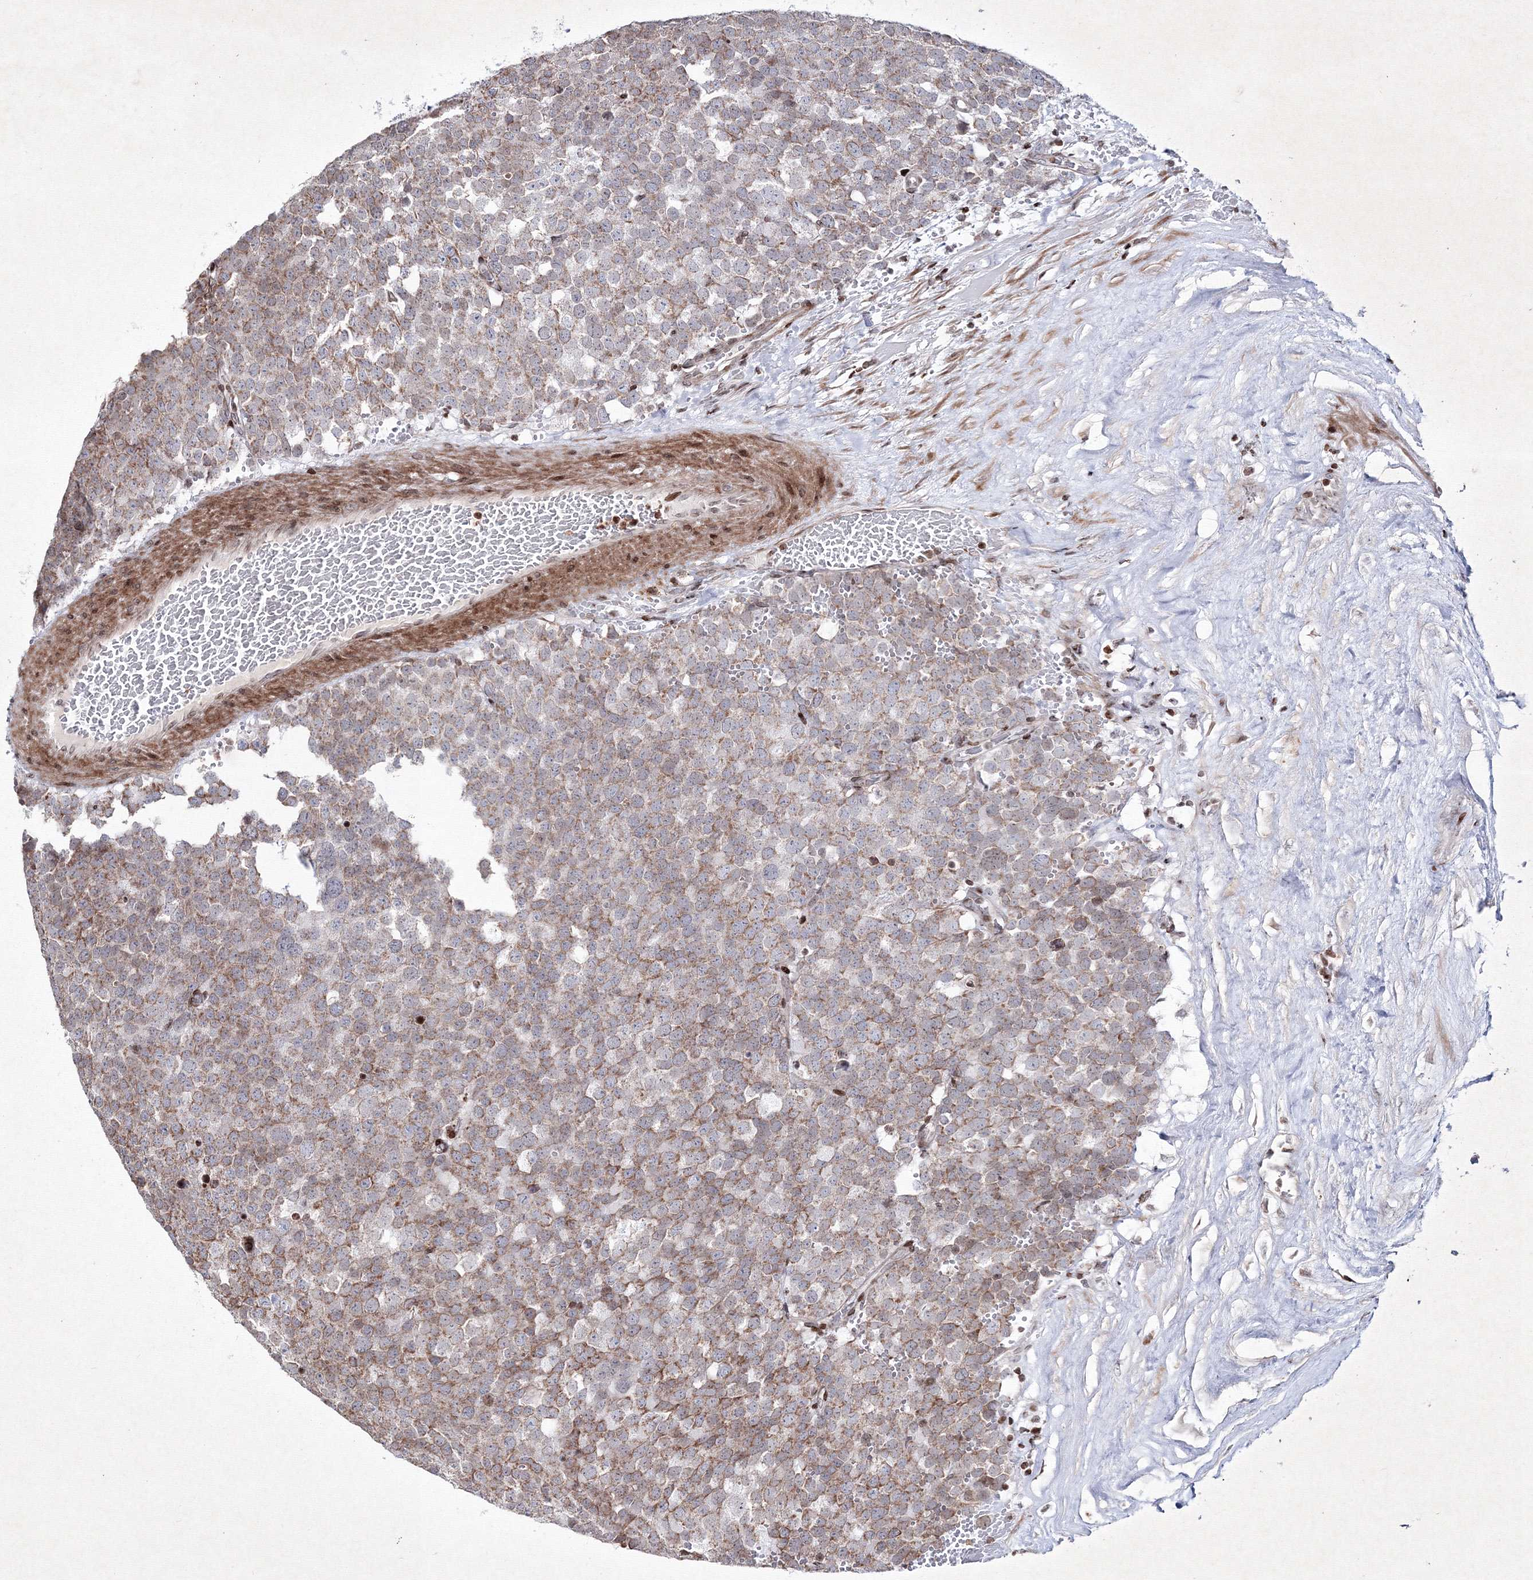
{"staining": {"intensity": "moderate", "quantity": ">75%", "location": "cytoplasmic/membranous"}, "tissue": "testis cancer", "cell_type": "Tumor cells", "image_type": "cancer", "snomed": [{"axis": "morphology", "description": "Seminoma, NOS"}, {"axis": "topography", "description": "Testis"}], "caption": "Moderate cytoplasmic/membranous positivity is identified in about >75% of tumor cells in testis cancer. The staining was performed using DAB to visualize the protein expression in brown, while the nuclei were stained in blue with hematoxylin (Magnification: 20x).", "gene": "SMIM29", "patient": {"sex": "male", "age": 71}}